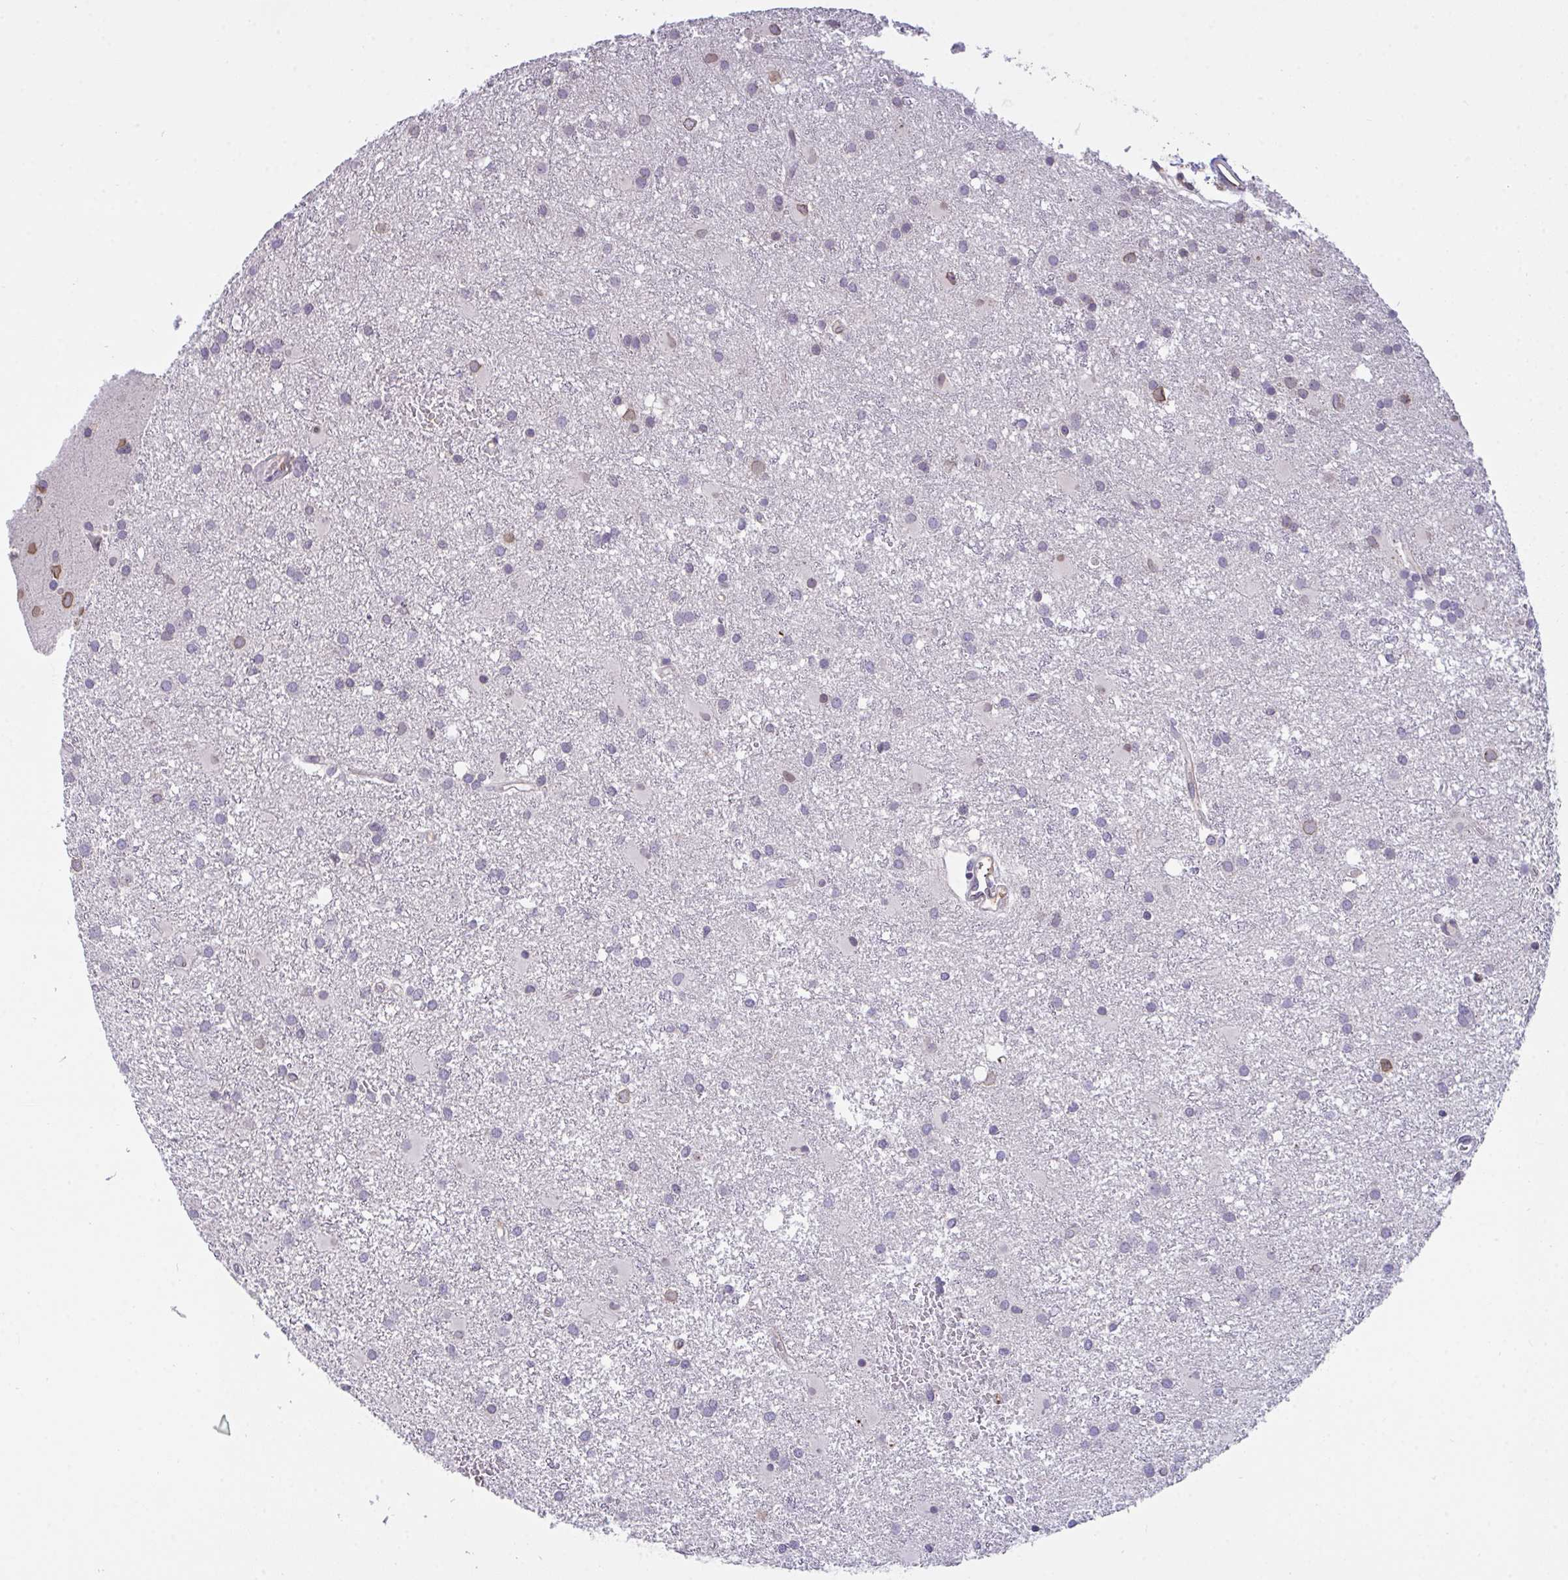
{"staining": {"intensity": "moderate", "quantity": "<25%", "location": "cytoplasmic/membranous,nuclear"}, "tissue": "glioma", "cell_type": "Tumor cells", "image_type": "cancer", "snomed": [{"axis": "morphology", "description": "Glioma, malignant, High grade"}, {"axis": "topography", "description": "Brain"}], "caption": "An image of glioma stained for a protein displays moderate cytoplasmic/membranous and nuclear brown staining in tumor cells.", "gene": "SEMA6B", "patient": {"sex": "male", "age": 55}}